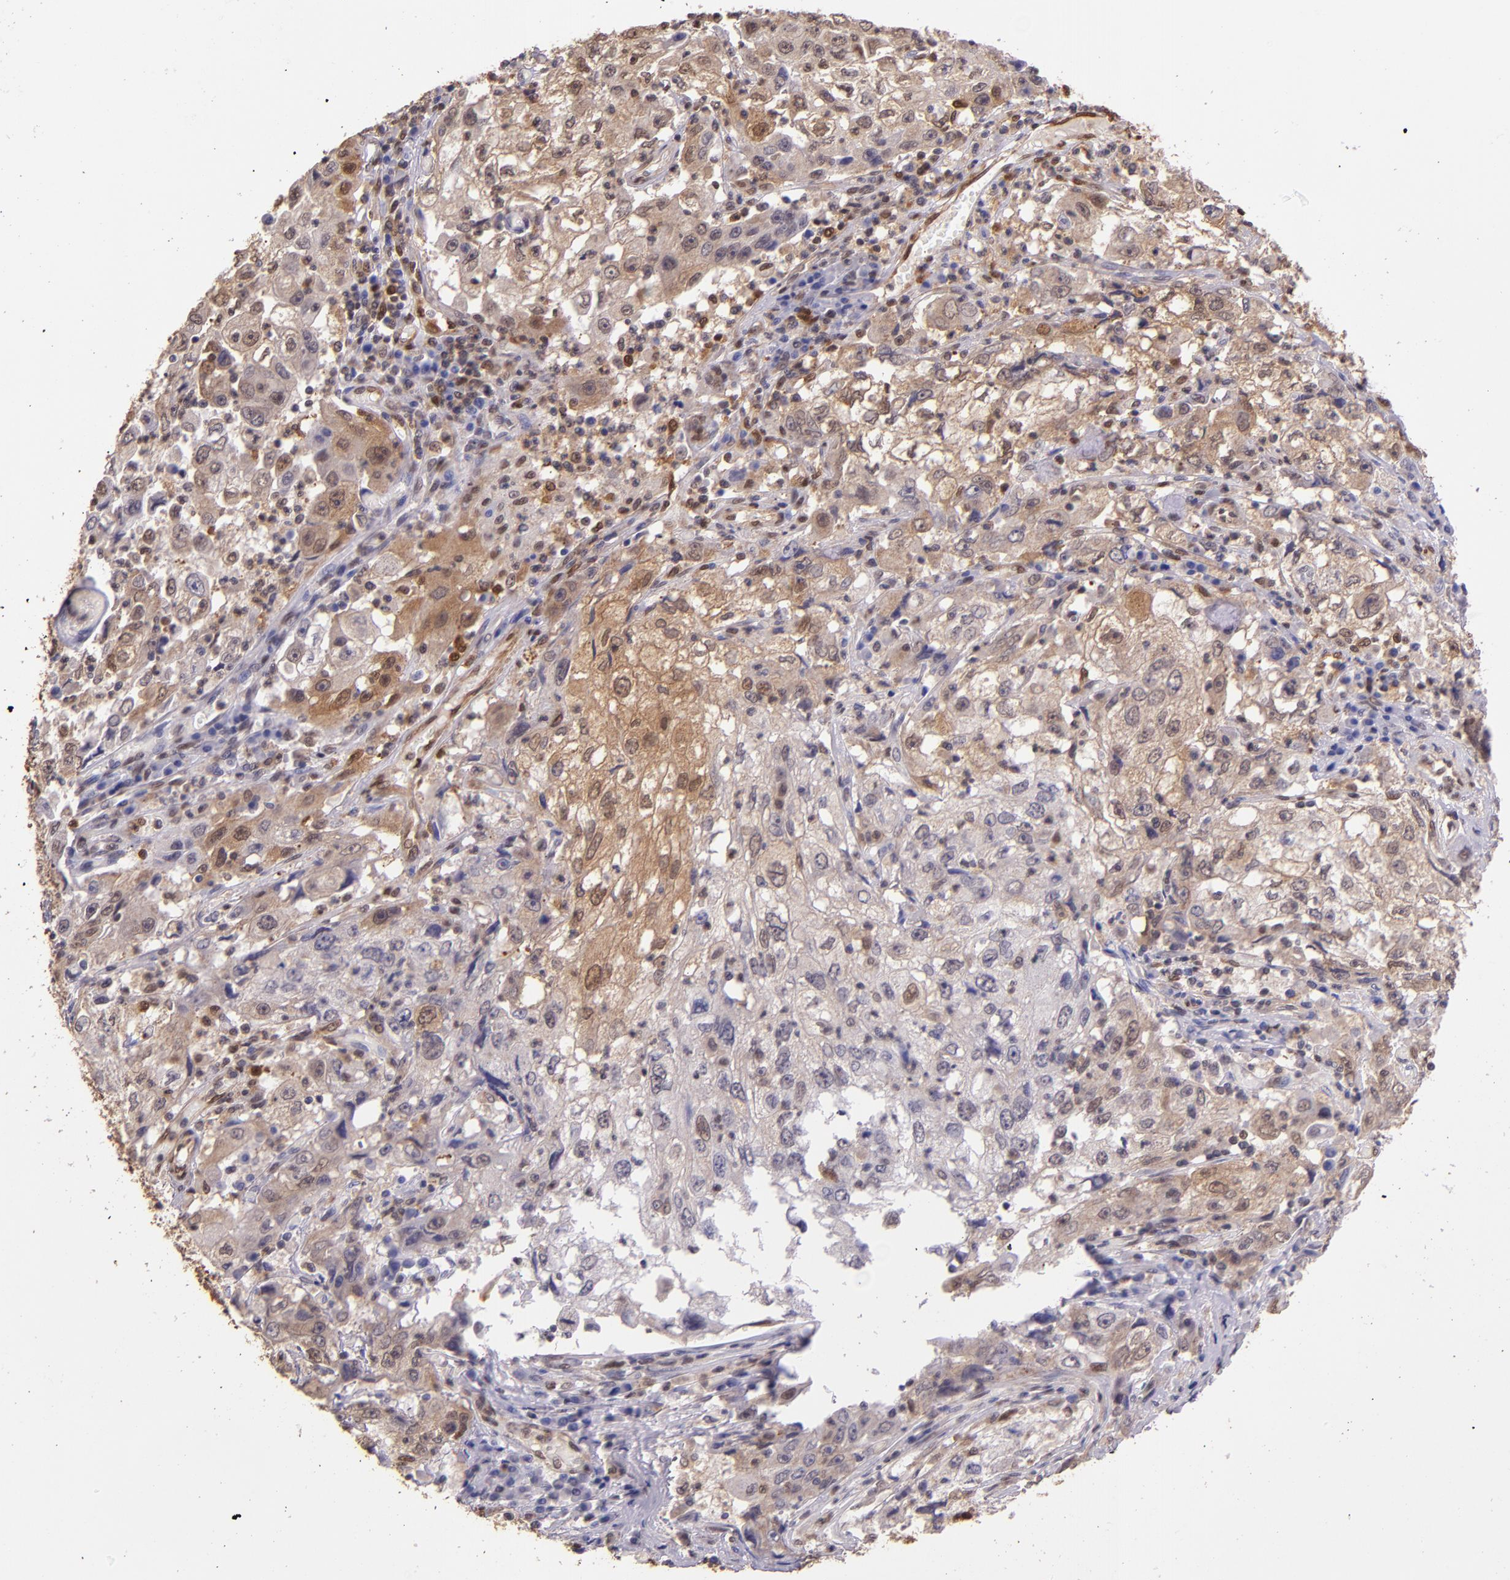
{"staining": {"intensity": "moderate", "quantity": ">75%", "location": "cytoplasmic/membranous,nuclear"}, "tissue": "cervical cancer", "cell_type": "Tumor cells", "image_type": "cancer", "snomed": [{"axis": "morphology", "description": "Squamous cell carcinoma, NOS"}, {"axis": "topography", "description": "Cervix"}], "caption": "Tumor cells display medium levels of moderate cytoplasmic/membranous and nuclear staining in about >75% of cells in human cervical squamous cell carcinoma.", "gene": "STAT6", "patient": {"sex": "female", "age": 36}}